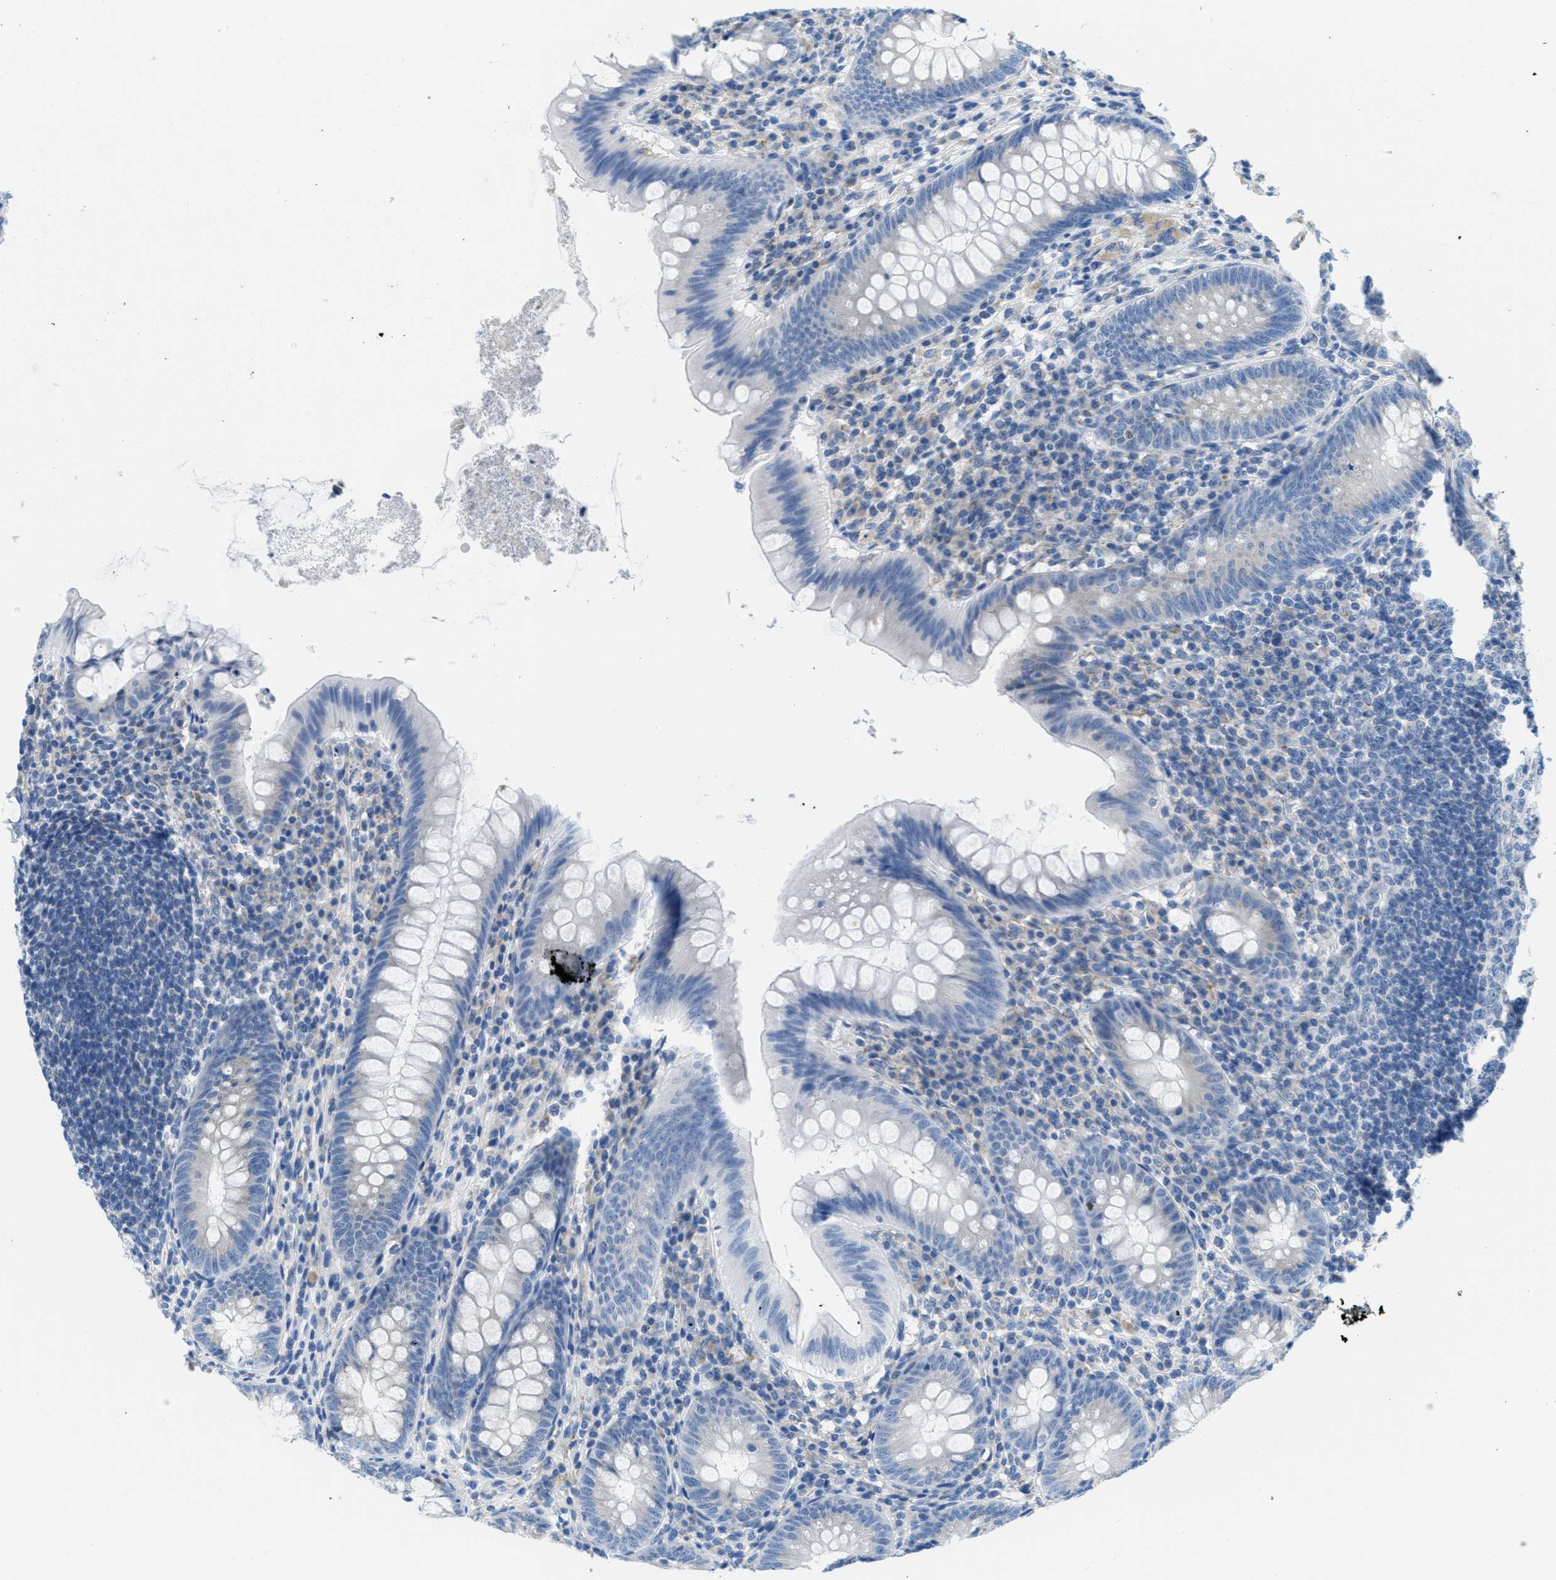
{"staining": {"intensity": "negative", "quantity": "none", "location": "none"}, "tissue": "appendix", "cell_type": "Glandular cells", "image_type": "normal", "snomed": [{"axis": "morphology", "description": "Normal tissue, NOS"}, {"axis": "topography", "description": "Appendix"}], "caption": "A micrograph of human appendix is negative for staining in glandular cells. Nuclei are stained in blue.", "gene": "PTDSS1", "patient": {"sex": "male", "age": 56}}